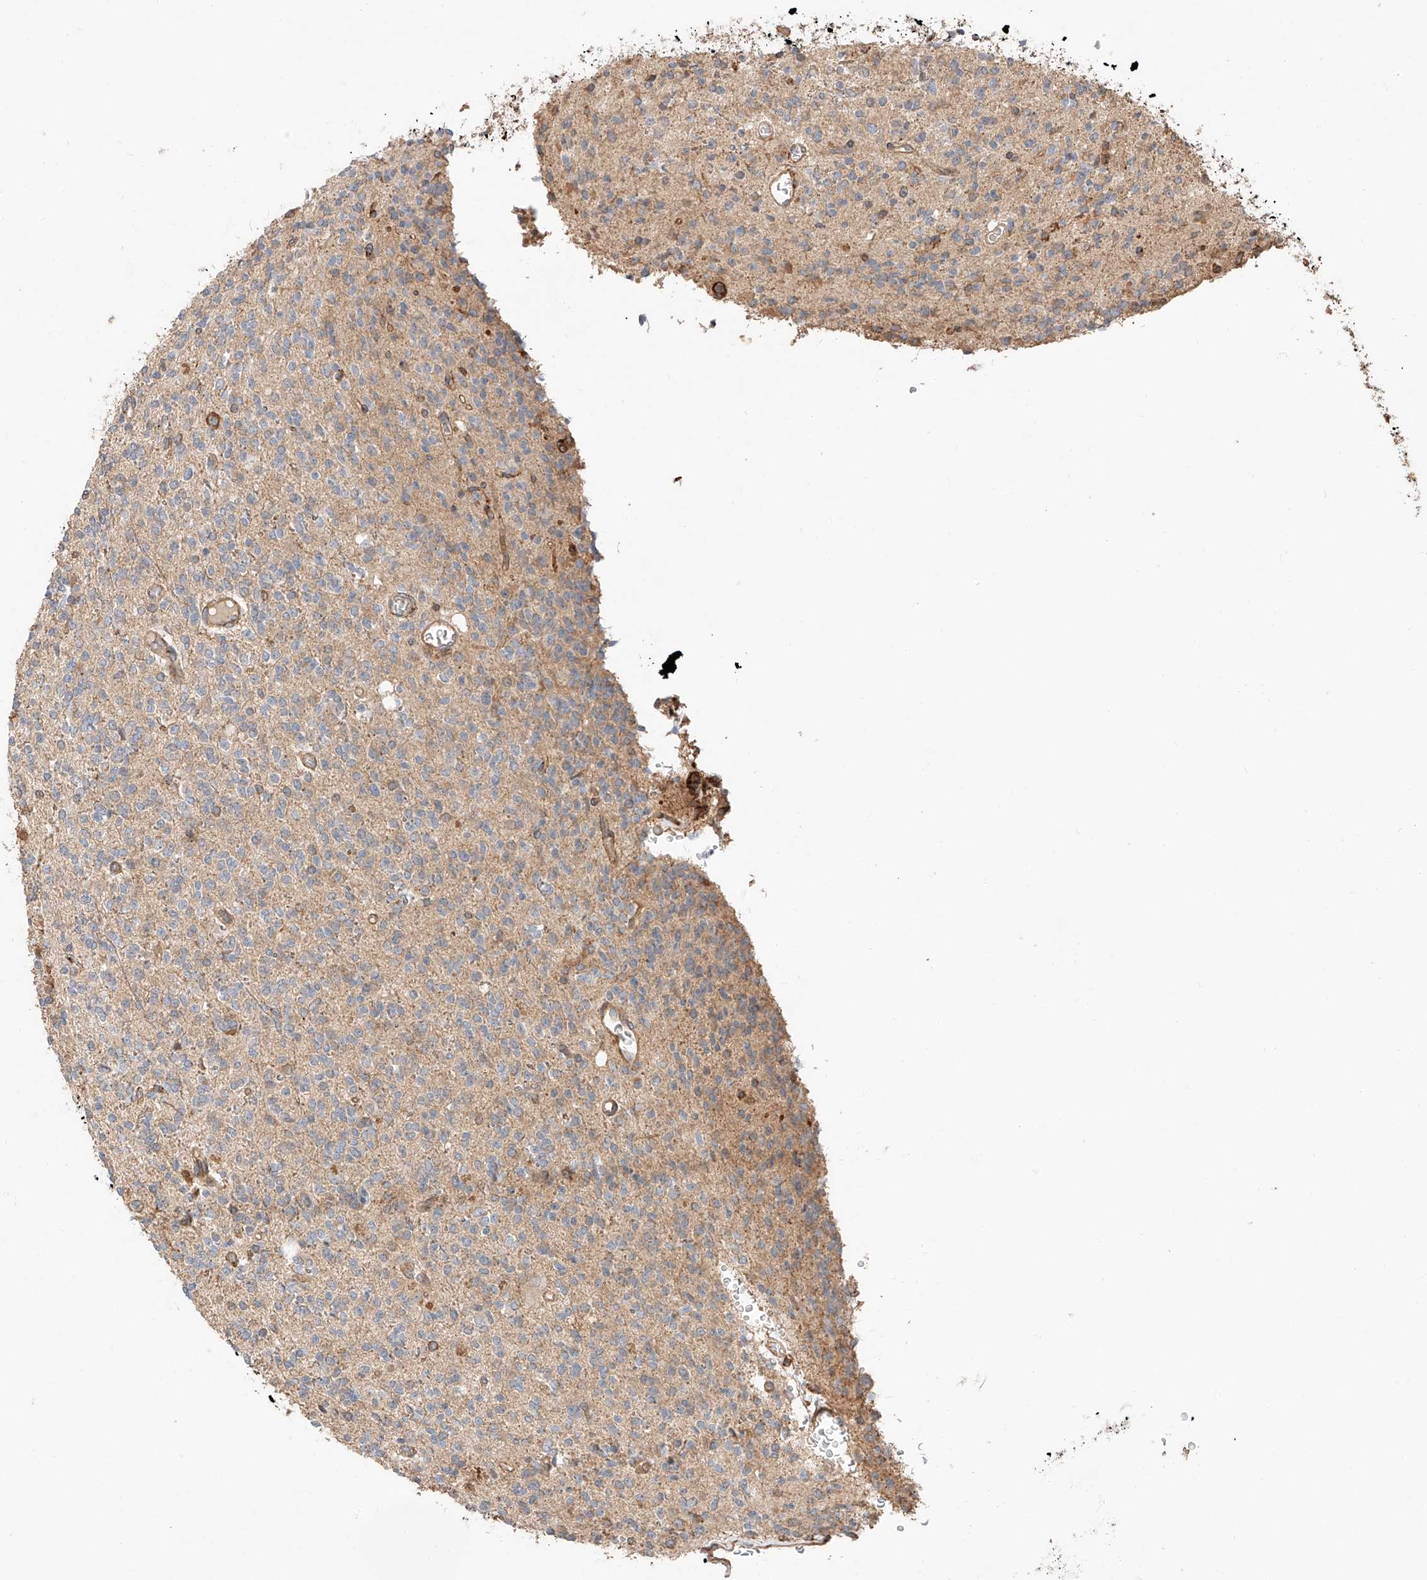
{"staining": {"intensity": "negative", "quantity": "none", "location": "none"}, "tissue": "glioma", "cell_type": "Tumor cells", "image_type": "cancer", "snomed": [{"axis": "morphology", "description": "Glioma, malignant, High grade"}, {"axis": "topography", "description": "Brain"}], "caption": "Tumor cells are negative for brown protein staining in high-grade glioma (malignant). Nuclei are stained in blue.", "gene": "ZNF84", "patient": {"sex": "male", "age": 34}}